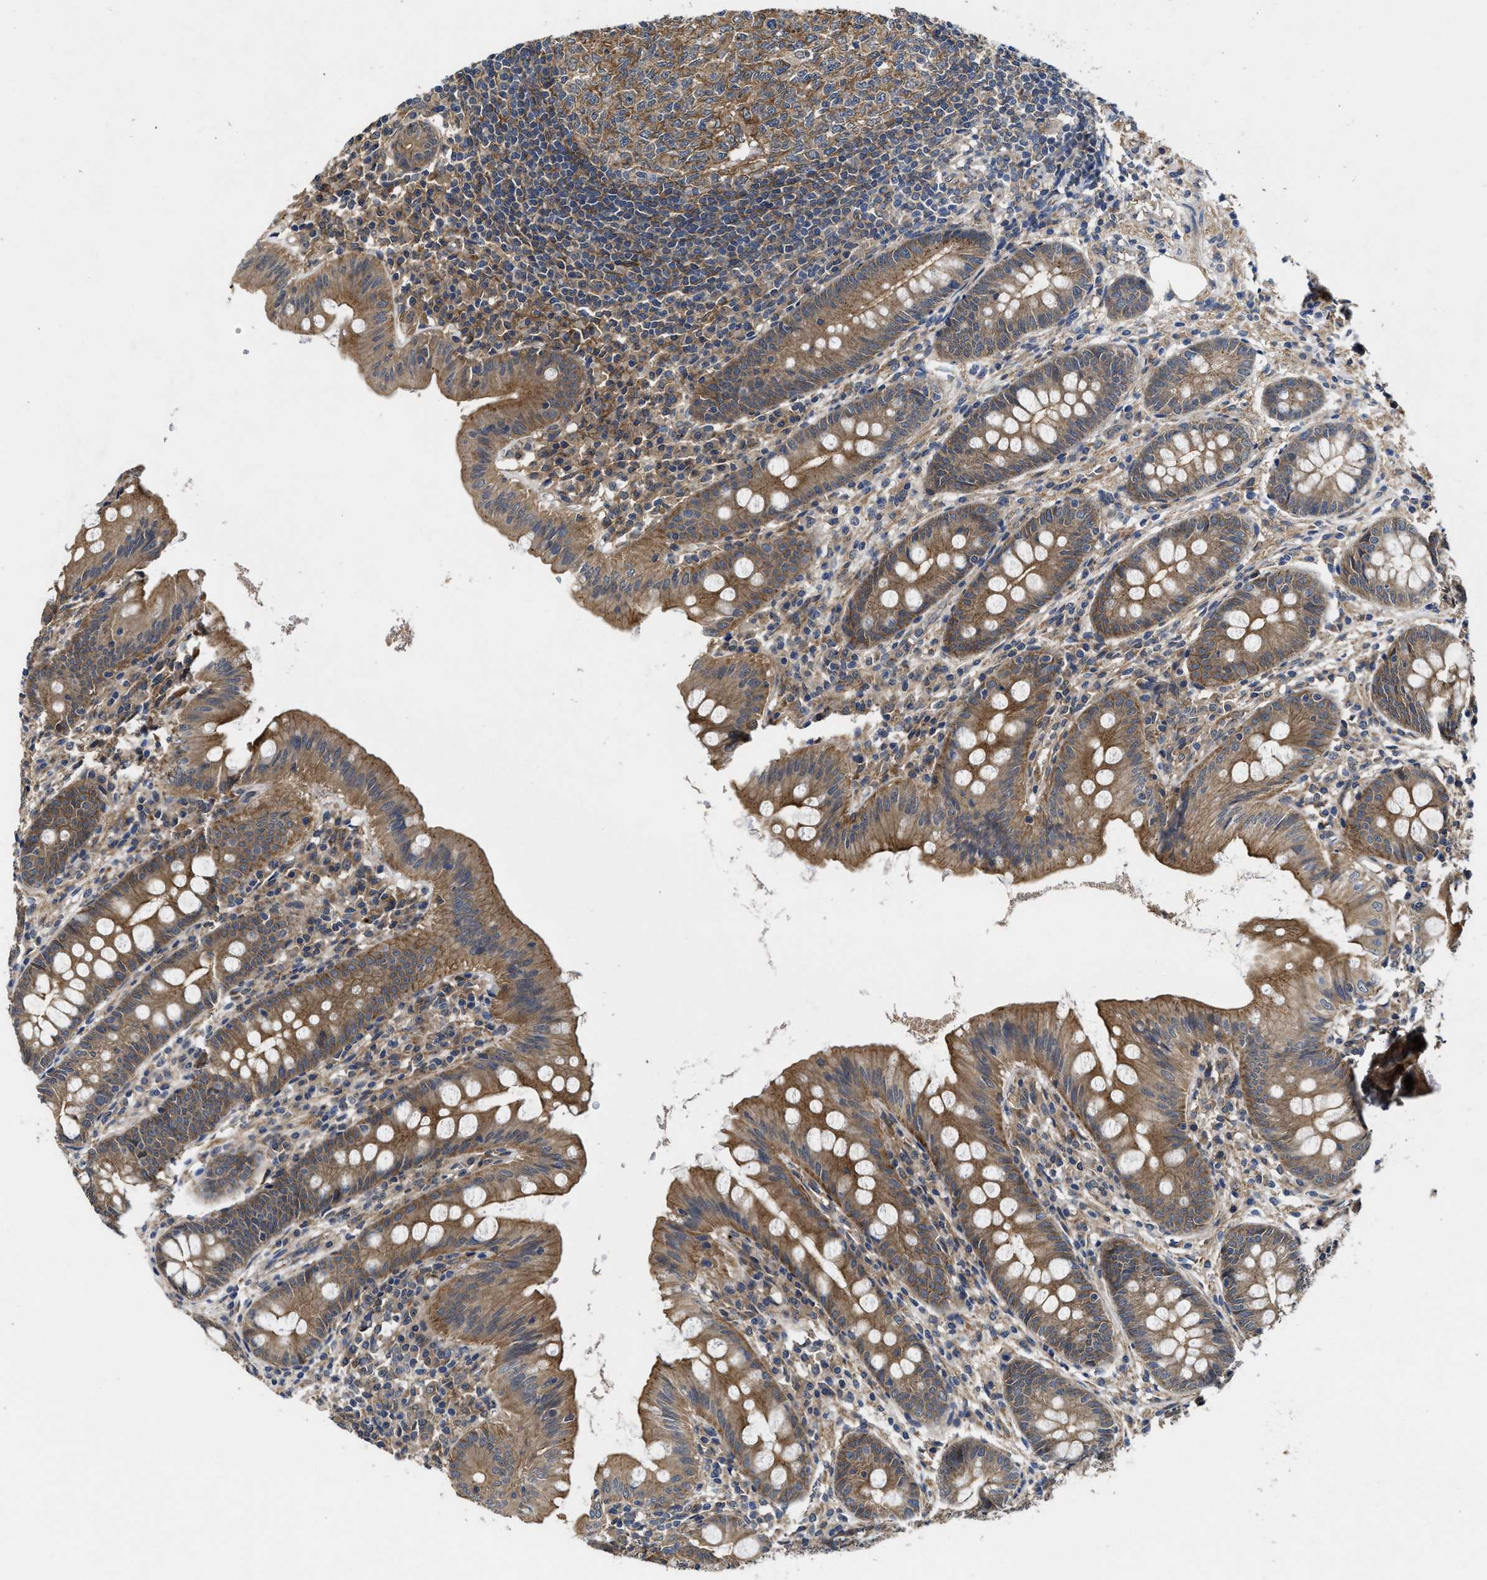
{"staining": {"intensity": "moderate", "quantity": ">75%", "location": "cytoplasmic/membranous"}, "tissue": "appendix", "cell_type": "Glandular cells", "image_type": "normal", "snomed": [{"axis": "morphology", "description": "Normal tissue, NOS"}, {"axis": "topography", "description": "Appendix"}], "caption": "Protein expression analysis of normal appendix demonstrates moderate cytoplasmic/membranous positivity in approximately >75% of glandular cells. (DAB = brown stain, brightfield microscopy at high magnification).", "gene": "PKD2", "patient": {"sex": "male", "age": 56}}